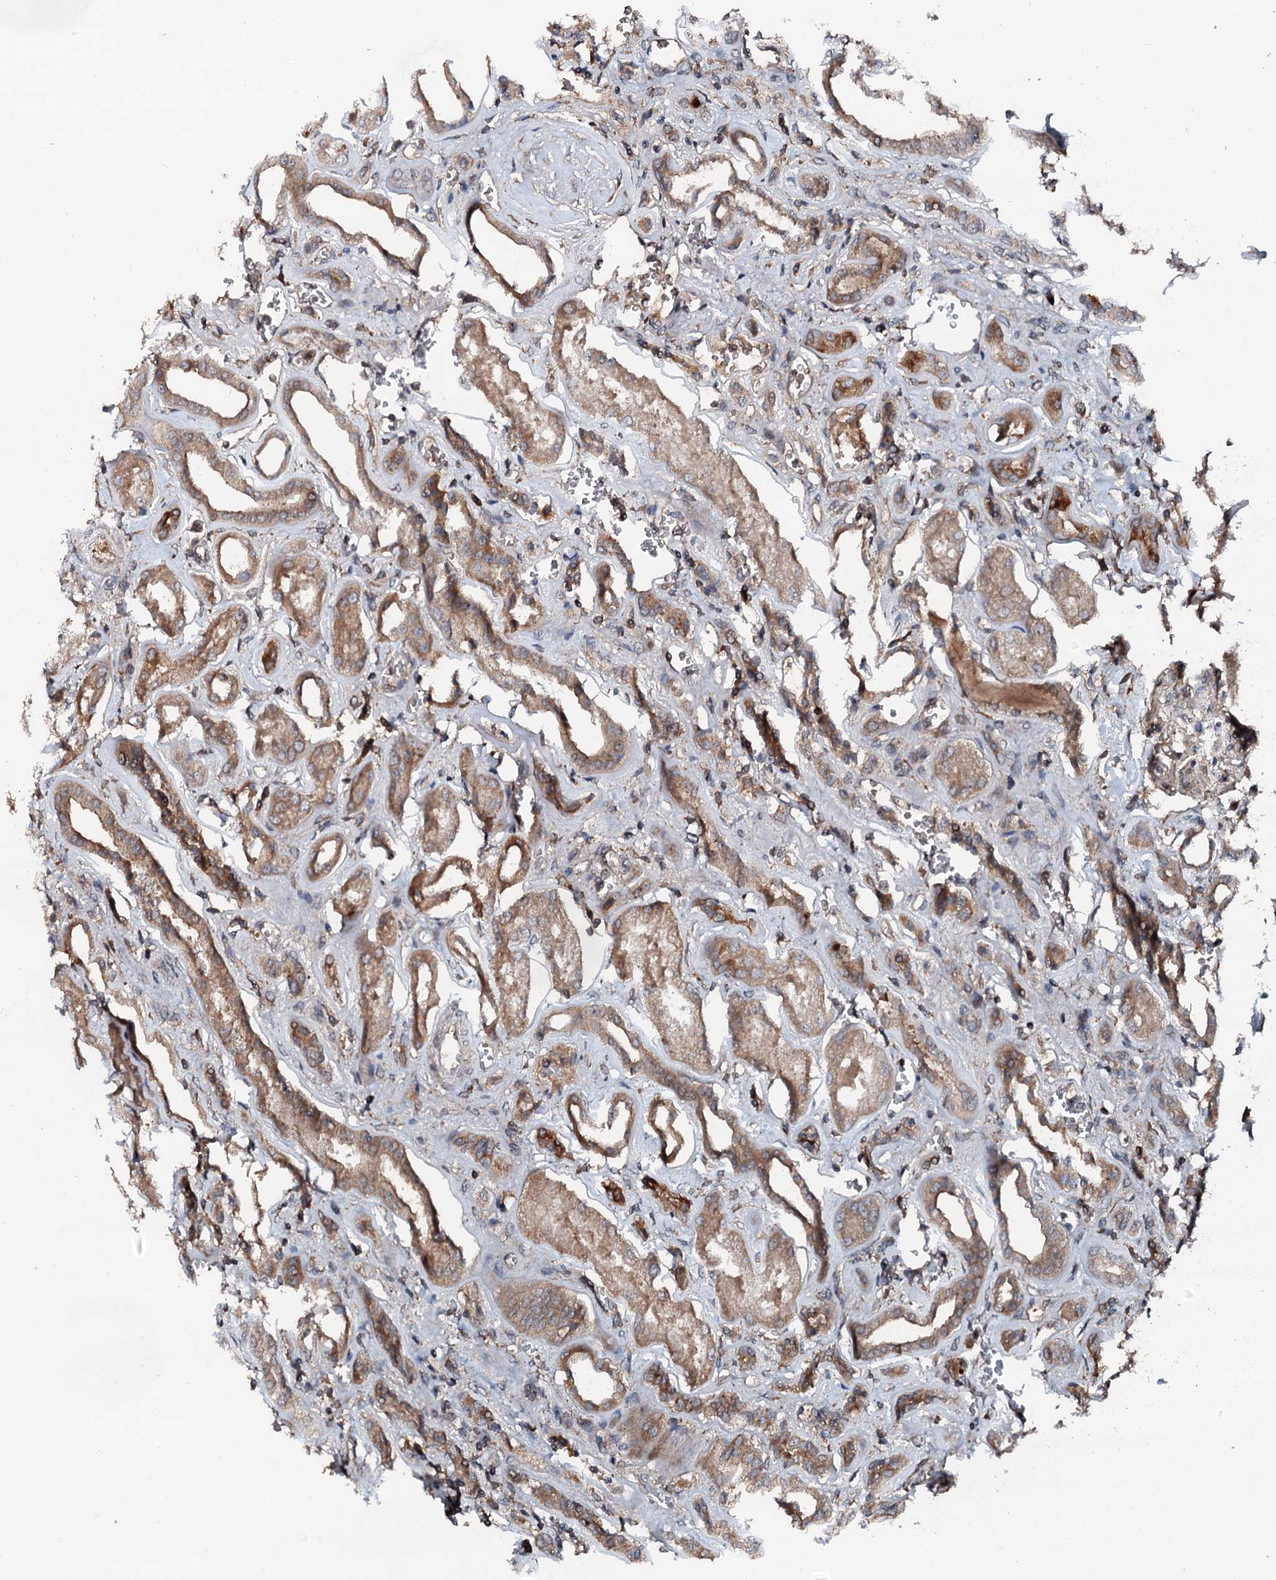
{"staining": {"intensity": "weak", "quantity": "<25%", "location": "cytoplasmic/membranous"}, "tissue": "kidney", "cell_type": "Cells in glomeruli", "image_type": "normal", "snomed": [{"axis": "morphology", "description": "Normal tissue, NOS"}, {"axis": "morphology", "description": "Adenocarcinoma, NOS"}, {"axis": "topography", "description": "Kidney"}], "caption": "There is no significant expression in cells in glomeruli of kidney. The staining is performed using DAB brown chromogen with nuclei counter-stained in using hematoxylin.", "gene": "FLYWCH1", "patient": {"sex": "female", "age": 68}}